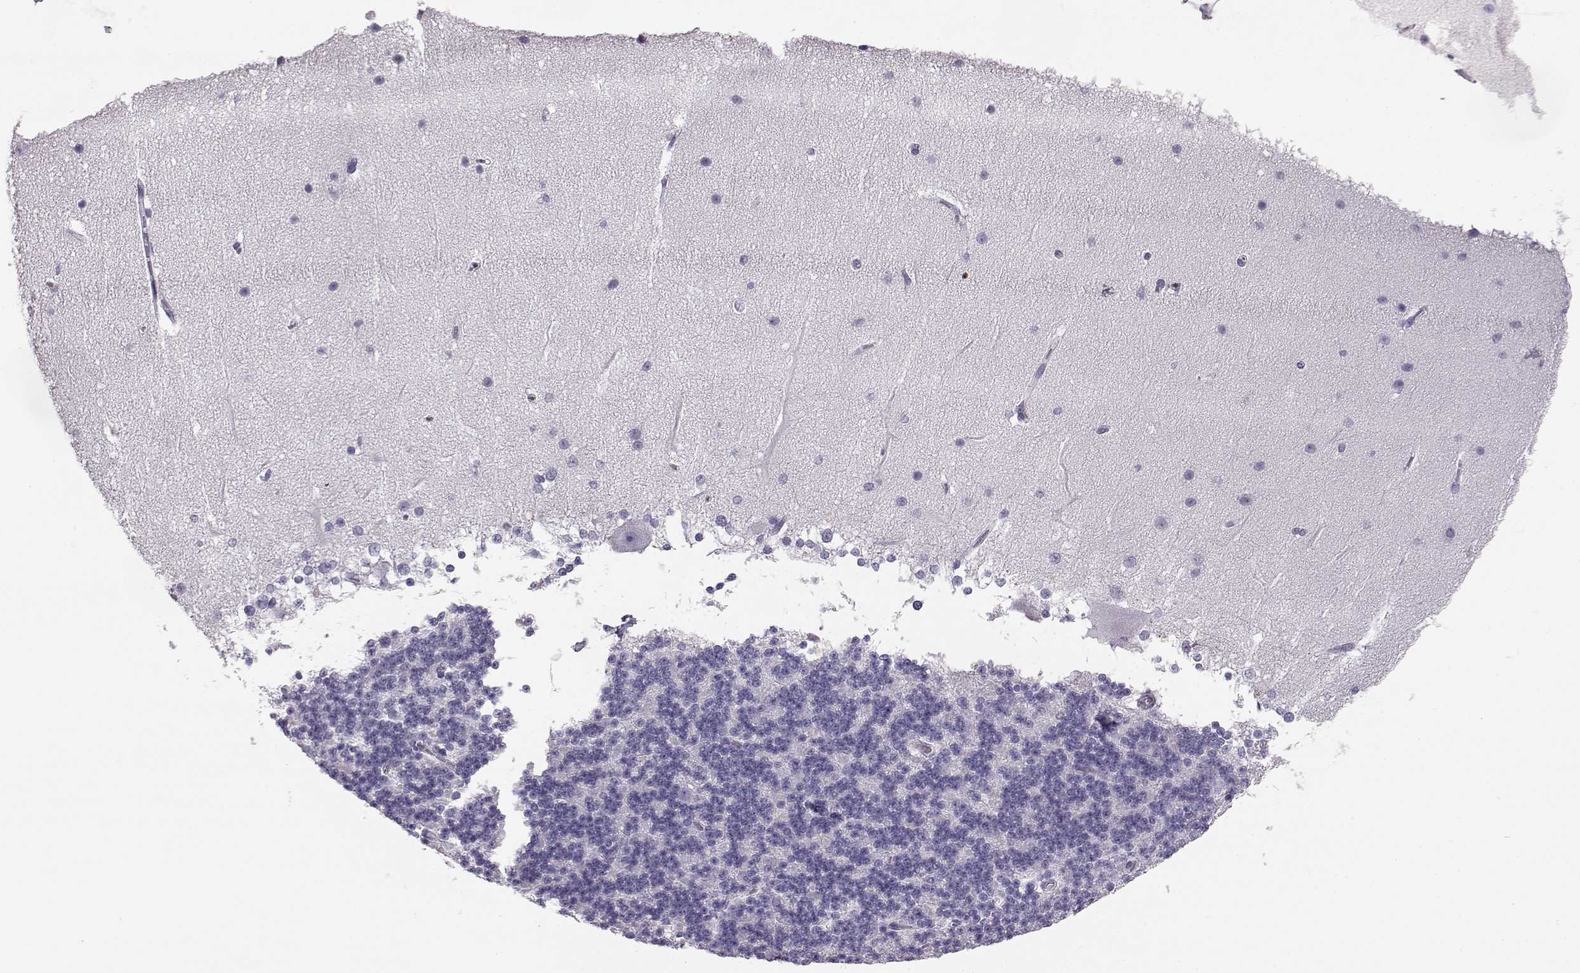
{"staining": {"intensity": "negative", "quantity": "none", "location": "none"}, "tissue": "cerebellum", "cell_type": "Cells in granular layer", "image_type": "normal", "snomed": [{"axis": "morphology", "description": "Normal tissue, NOS"}, {"axis": "topography", "description": "Cerebellum"}], "caption": "The micrograph reveals no staining of cells in granular layer in benign cerebellum. (DAB (3,3'-diaminobenzidine) immunohistochemistry (IHC), high magnification).", "gene": "BFSP2", "patient": {"sex": "female", "age": 19}}